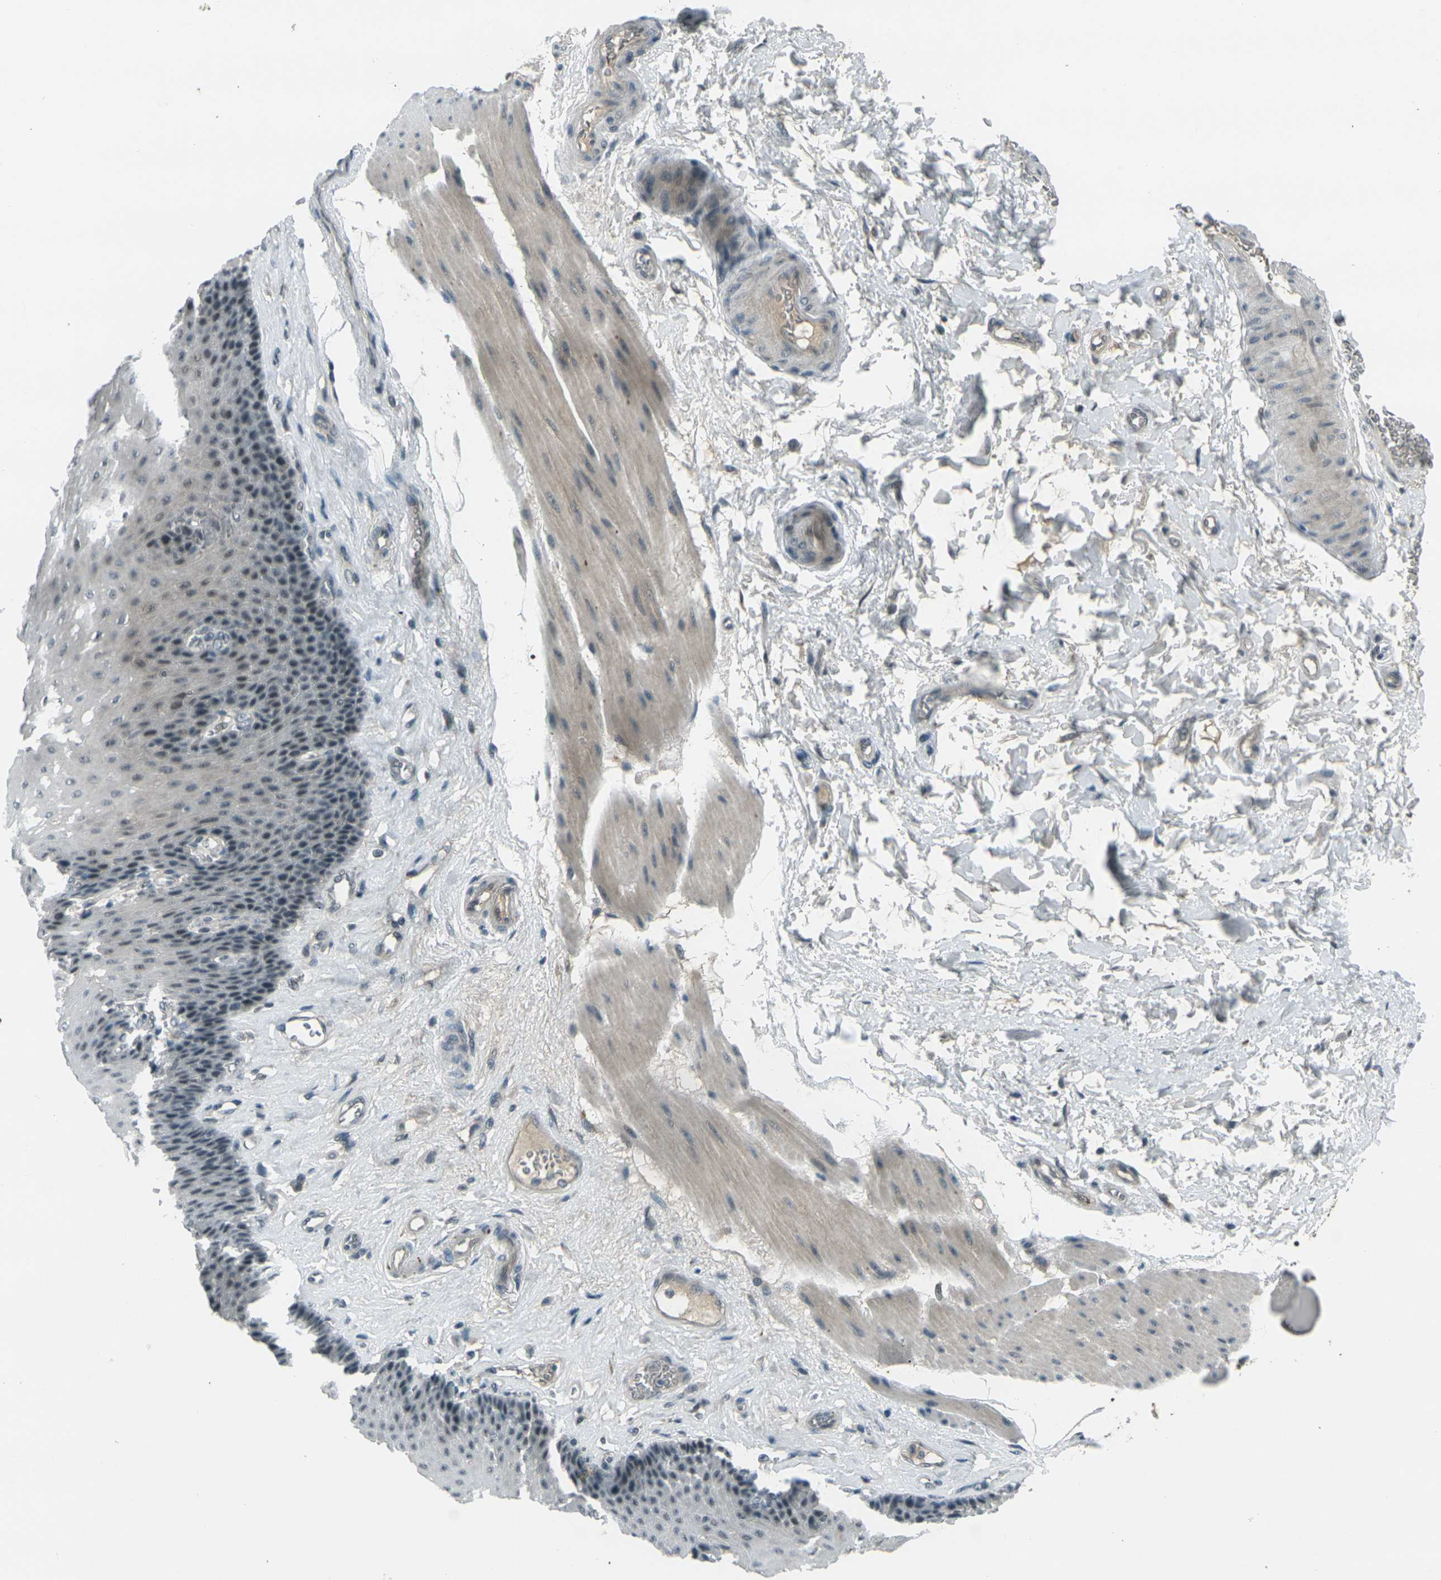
{"staining": {"intensity": "weak", "quantity": "<25%", "location": "nuclear"}, "tissue": "esophagus", "cell_type": "Squamous epithelial cells", "image_type": "normal", "snomed": [{"axis": "morphology", "description": "Normal tissue, NOS"}, {"axis": "topography", "description": "Esophagus"}], "caption": "An IHC micrograph of benign esophagus is shown. There is no staining in squamous epithelial cells of esophagus. (Brightfield microscopy of DAB (3,3'-diaminobenzidine) IHC at high magnification).", "gene": "GPR19", "patient": {"sex": "female", "age": 72}}